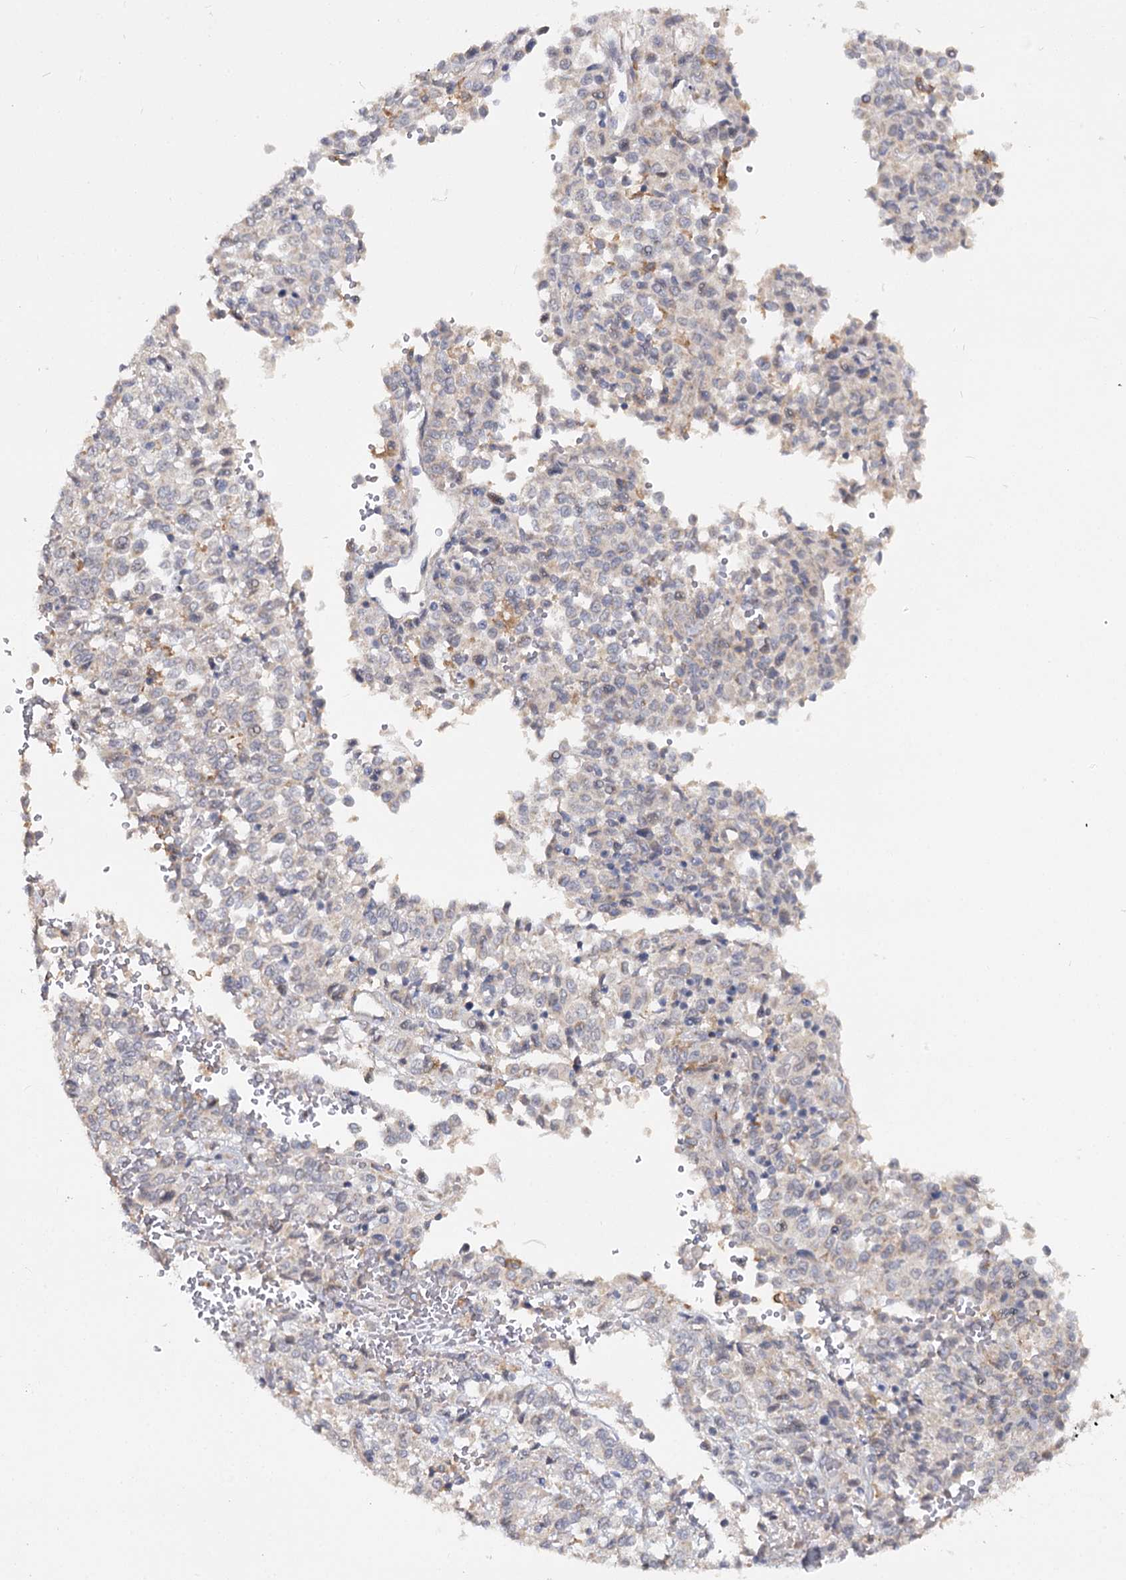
{"staining": {"intensity": "negative", "quantity": "none", "location": "none"}, "tissue": "melanoma", "cell_type": "Tumor cells", "image_type": "cancer", "snomed": [{"axis": "morphology", "description": "Malignant melanoma, Metastatic site"}, {"axis": "topography", "description": "Pancreas"}], "caption": "A micrograph of malignant melanoma (metastatic site) stained for a protein reveals no brown staining in tumor cells. (DAB (3,3'-diaminobenzidine) IHC with hematoxylin counter stain).", "gene": "ANGPTL5", "patient": {"sex": "female", "age": 30}}